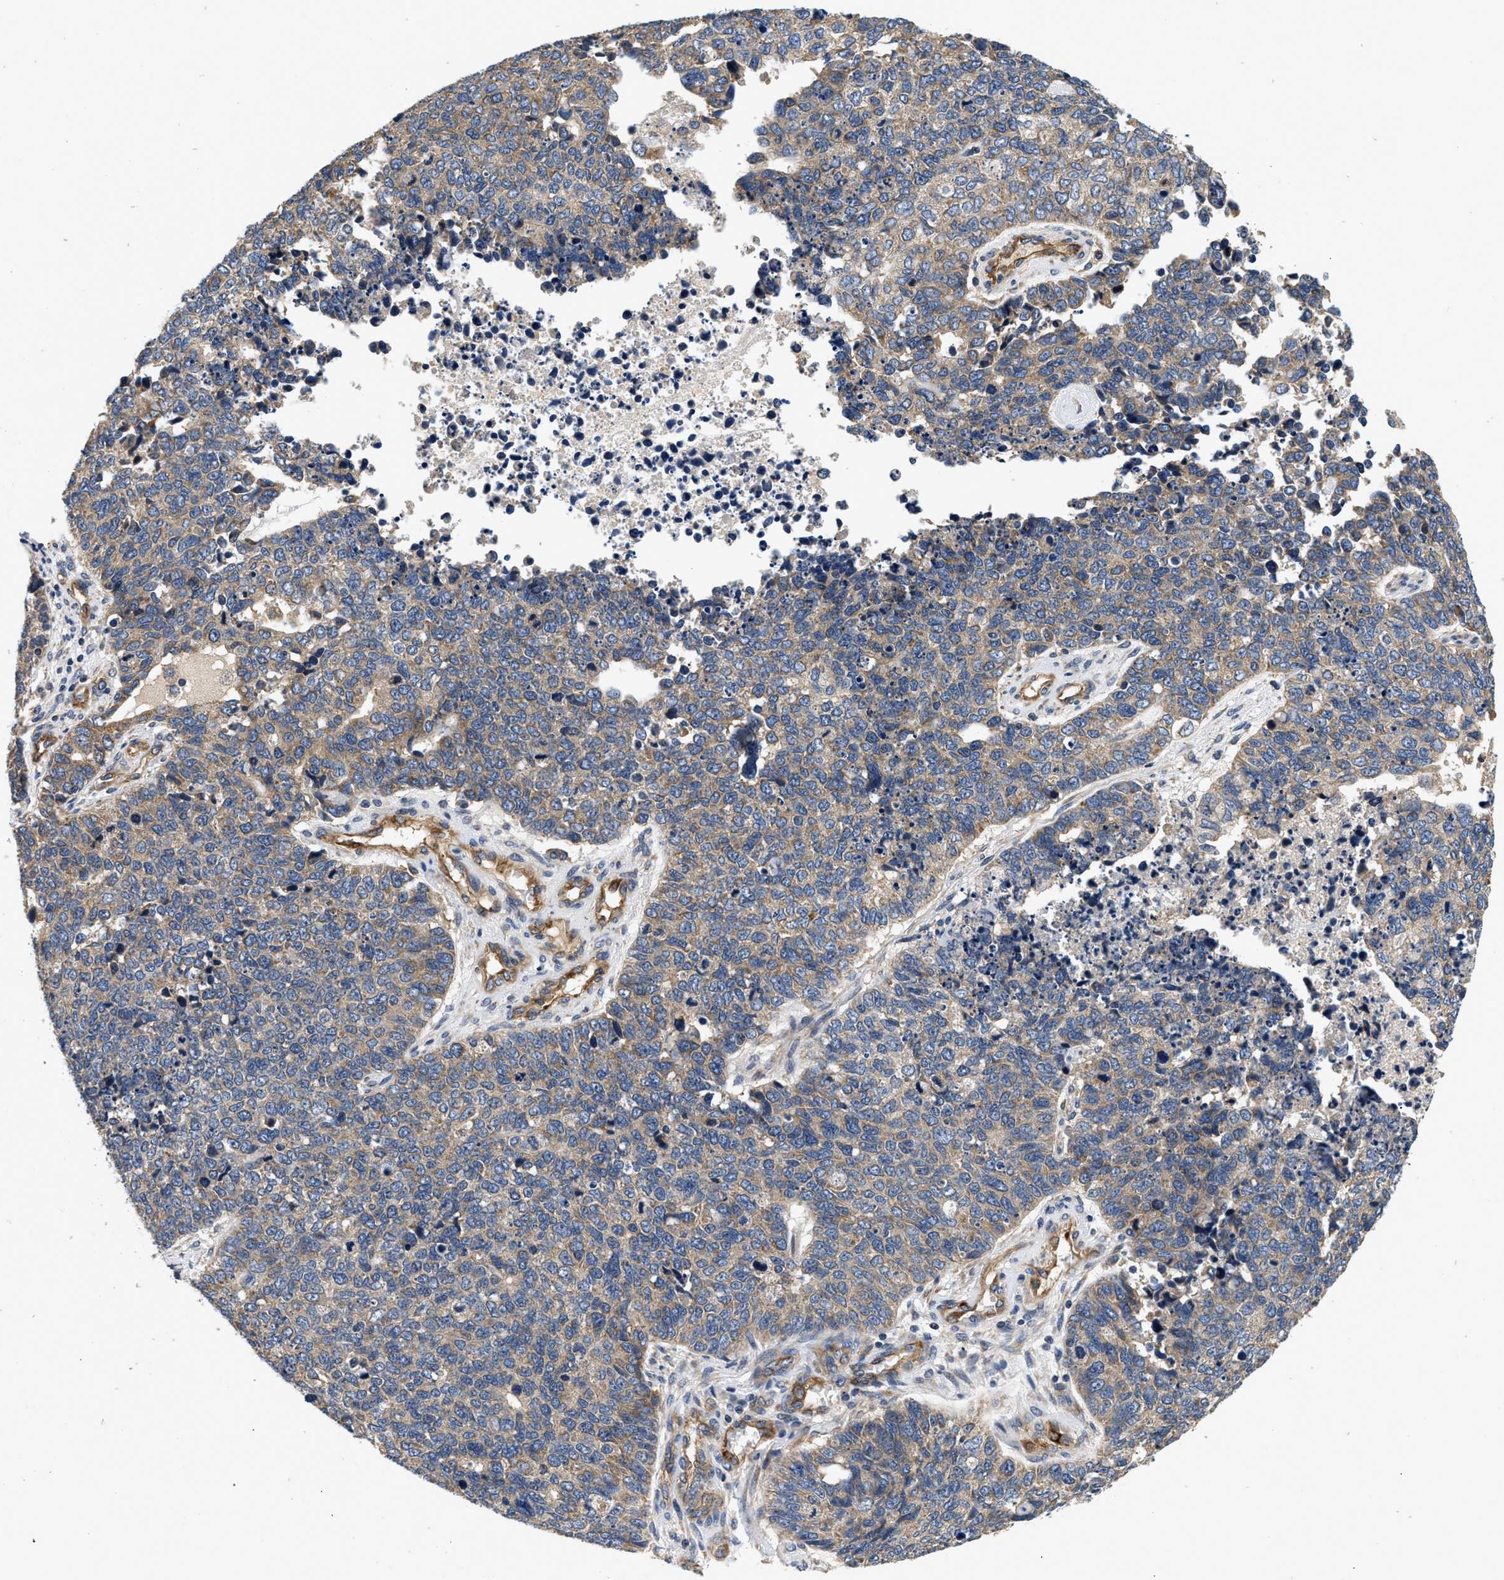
{"staining": {"intensity": "moderate", "quantity": ">75%", "location": "cytoplasmic/membranous"}, "tissue": "cervical cancer", "cell_type": "Tumor cells", "image_type": "cancer", "snomed": [{"axis": "morphology", "description": "Squamous cell carcinoma, NOS"}, {"axis": "topography", "description": "Cervix"}], "caption": "This image reveals cervical squamous cell carcinoma stained with immunohistochemistry (IHC) to label a protein in brown. The cytoplasmic/membranous of tumor cells show moderate positivity for the protein. Nuclei are counter-stained blue.", "gene": "NME6", "patient": {"sex": "female", "age": 63}}